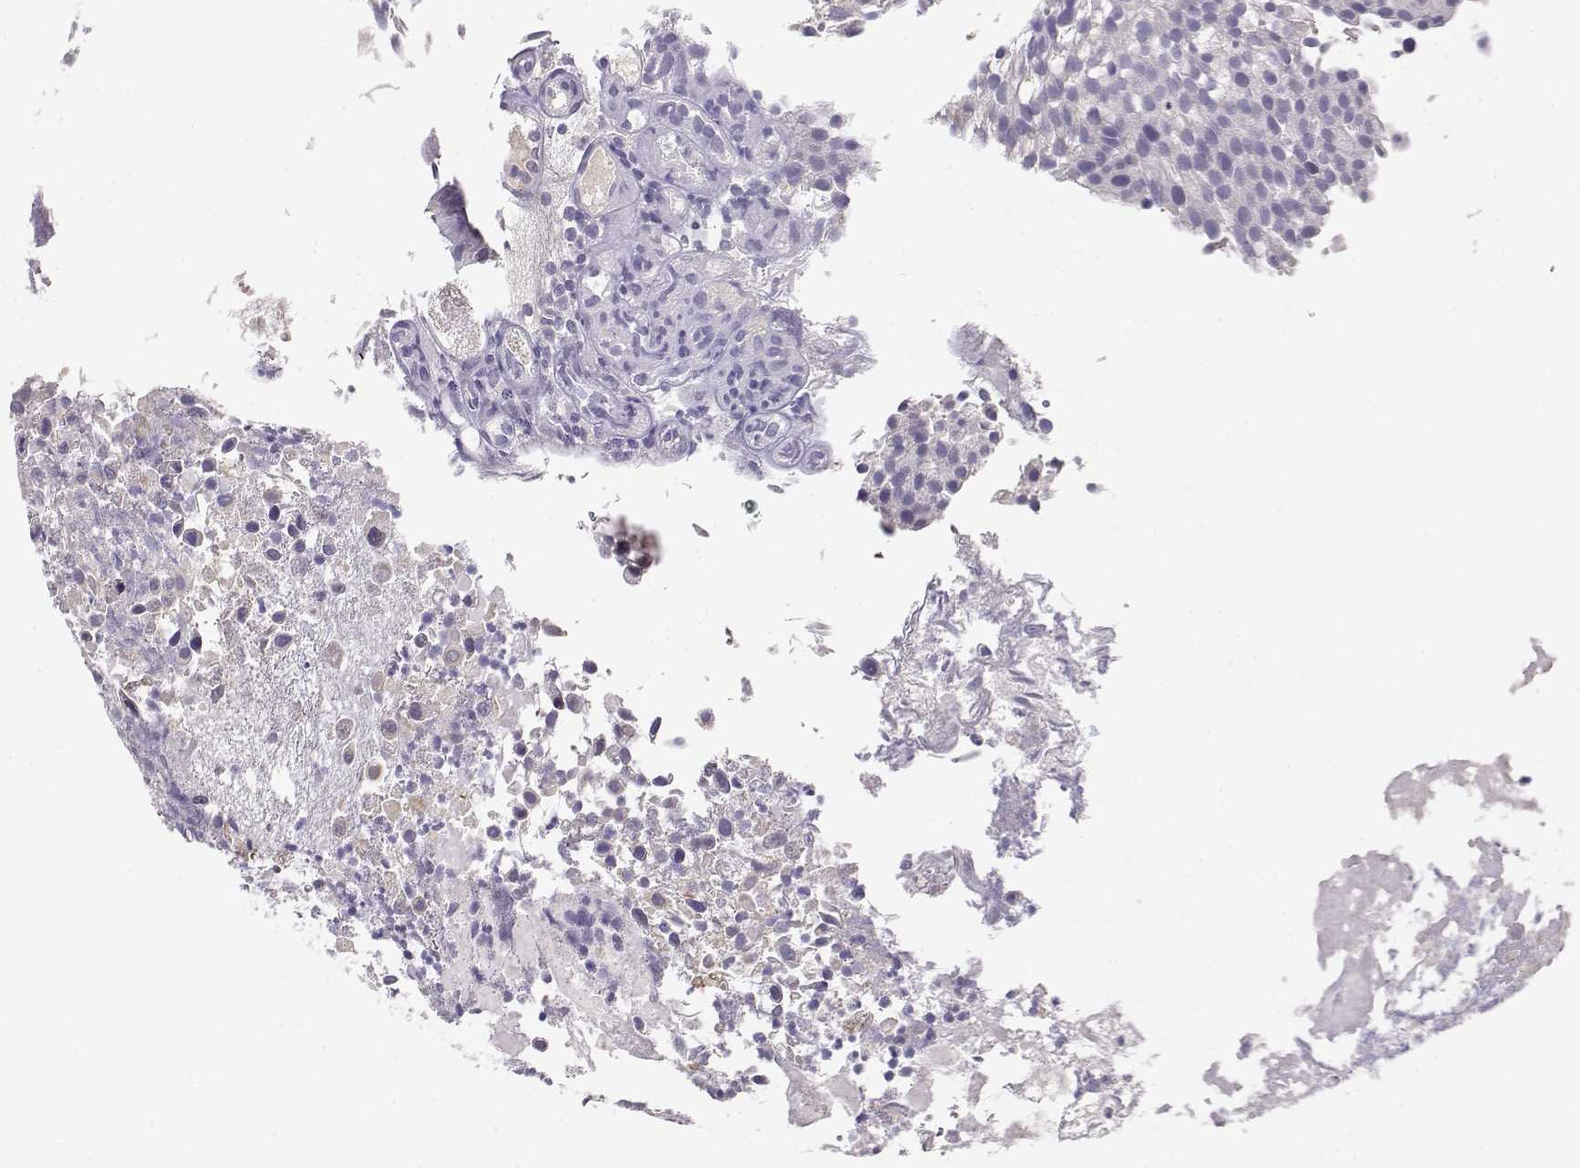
{"staining": {"intensity": "negative", "quantity": "none", "location": "none"}, "tissue": "urothelial cancer", "cell_type": "Tumor cells", "image_type": "cancer", "snomed": [{"axis": "morphology", "description": "Urothelial carcinoma, Low grade"}, {"axis": "topography", "description": "Urinary bladder"}], "caption": "A histopathology image of urothelial carcinoma (low-grade) stained for a protein exhibits no brown staining in tumor cells.", "gene": "TACR1", "patient": {"sex": "female", "age": 87}}